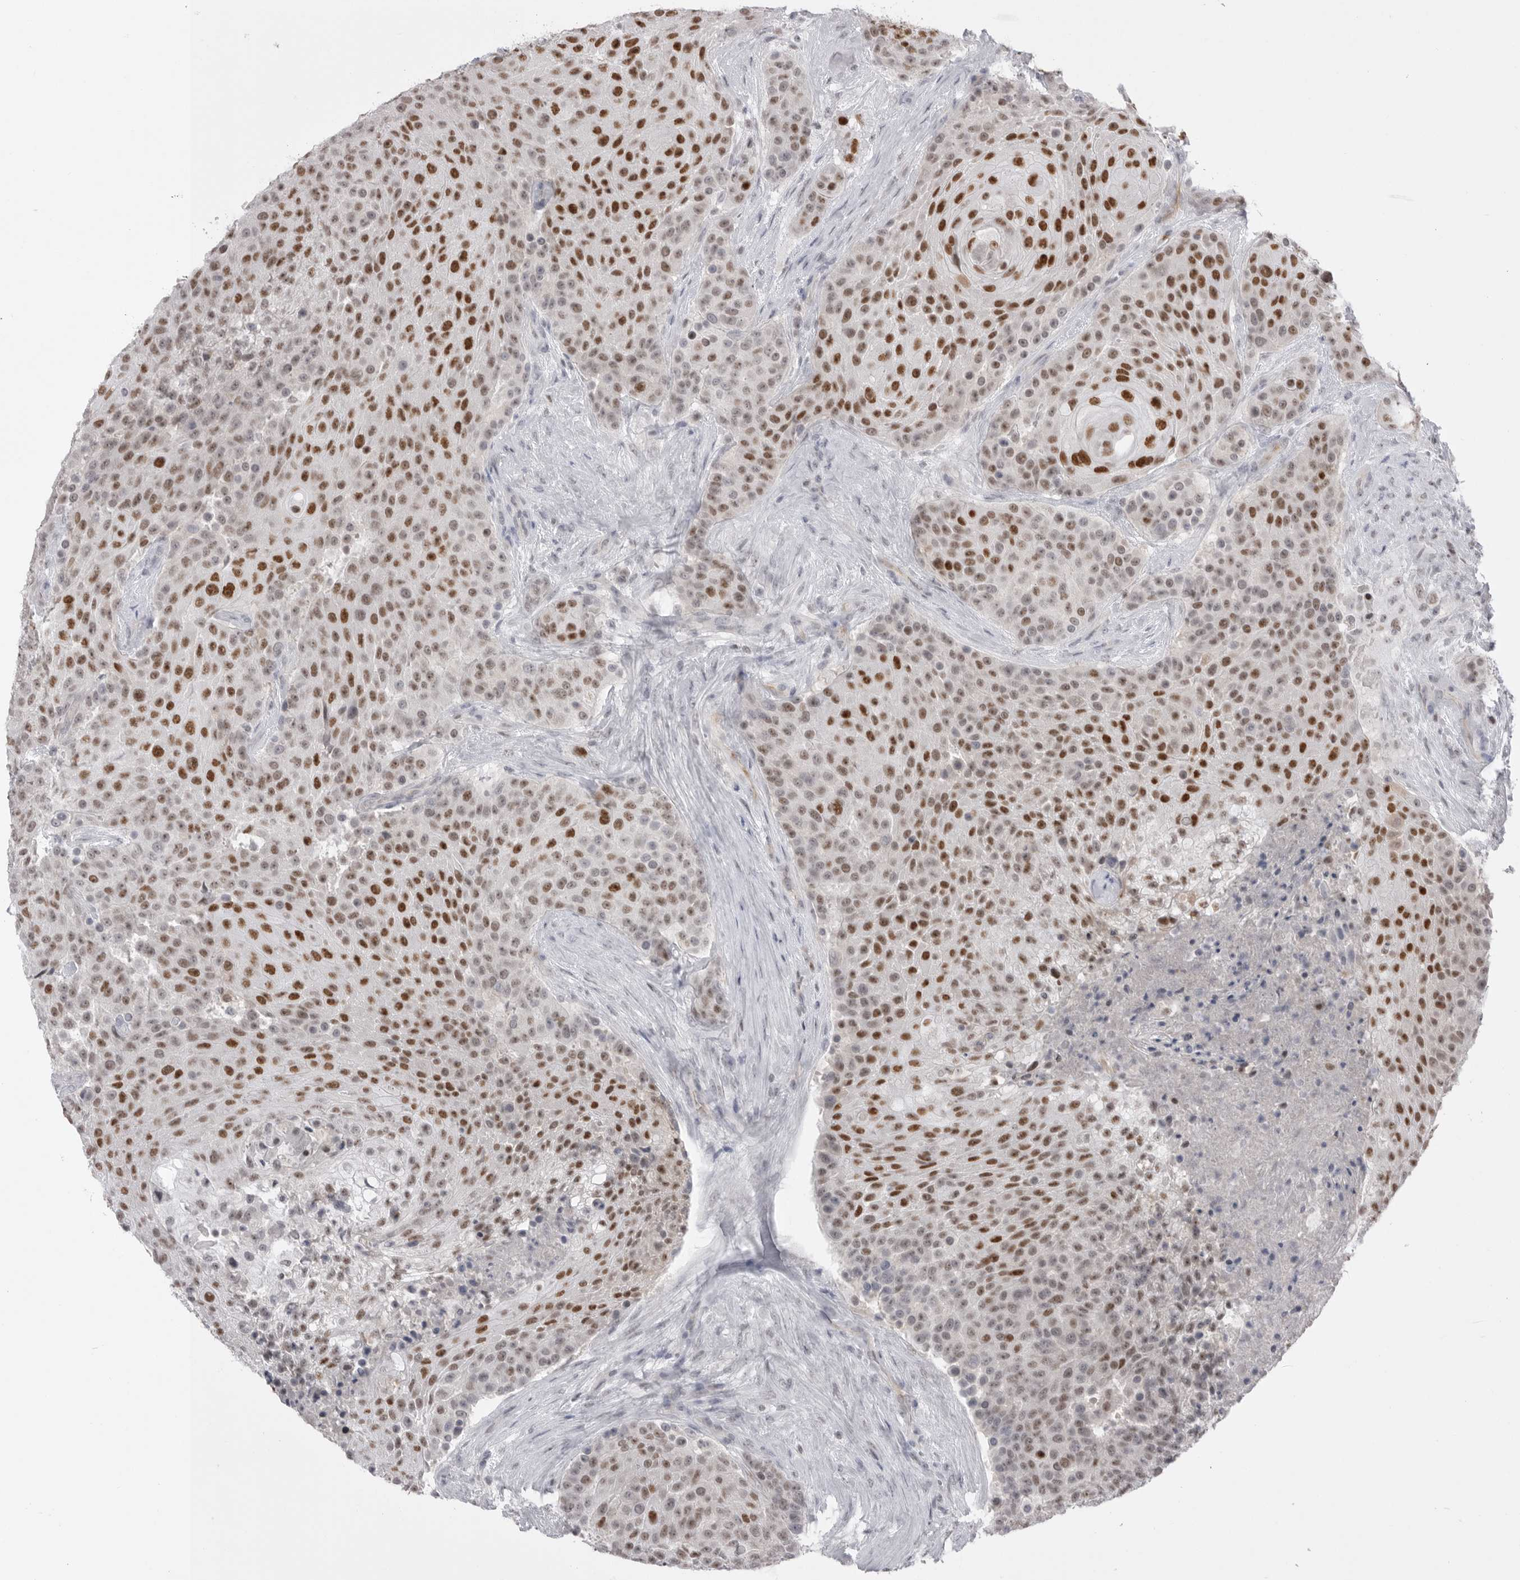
{"staining": {"intensity": "strong", "quantity": ">75%", "location": "nuclear"}, "tissue": "urothelial cancer", "cell_type": "Tumor cells", "image_type": "cancer", "snomed": [{"axis": "morphology", "description": "Urothelial carcinoma, High grade"}, {"axis": "topography", "description": "Urinary bladder"}], "caption": "Urothelial cancer stained for a protein displays strong nuclear positivity in tumor cells. The staining is performed using DAB brown chromogen to label protein expression. The nuclei are counter-stained blue using hematoxylin.", "gene": "ZBTB7B", "patient": {"sex": "female", "age": 63}}